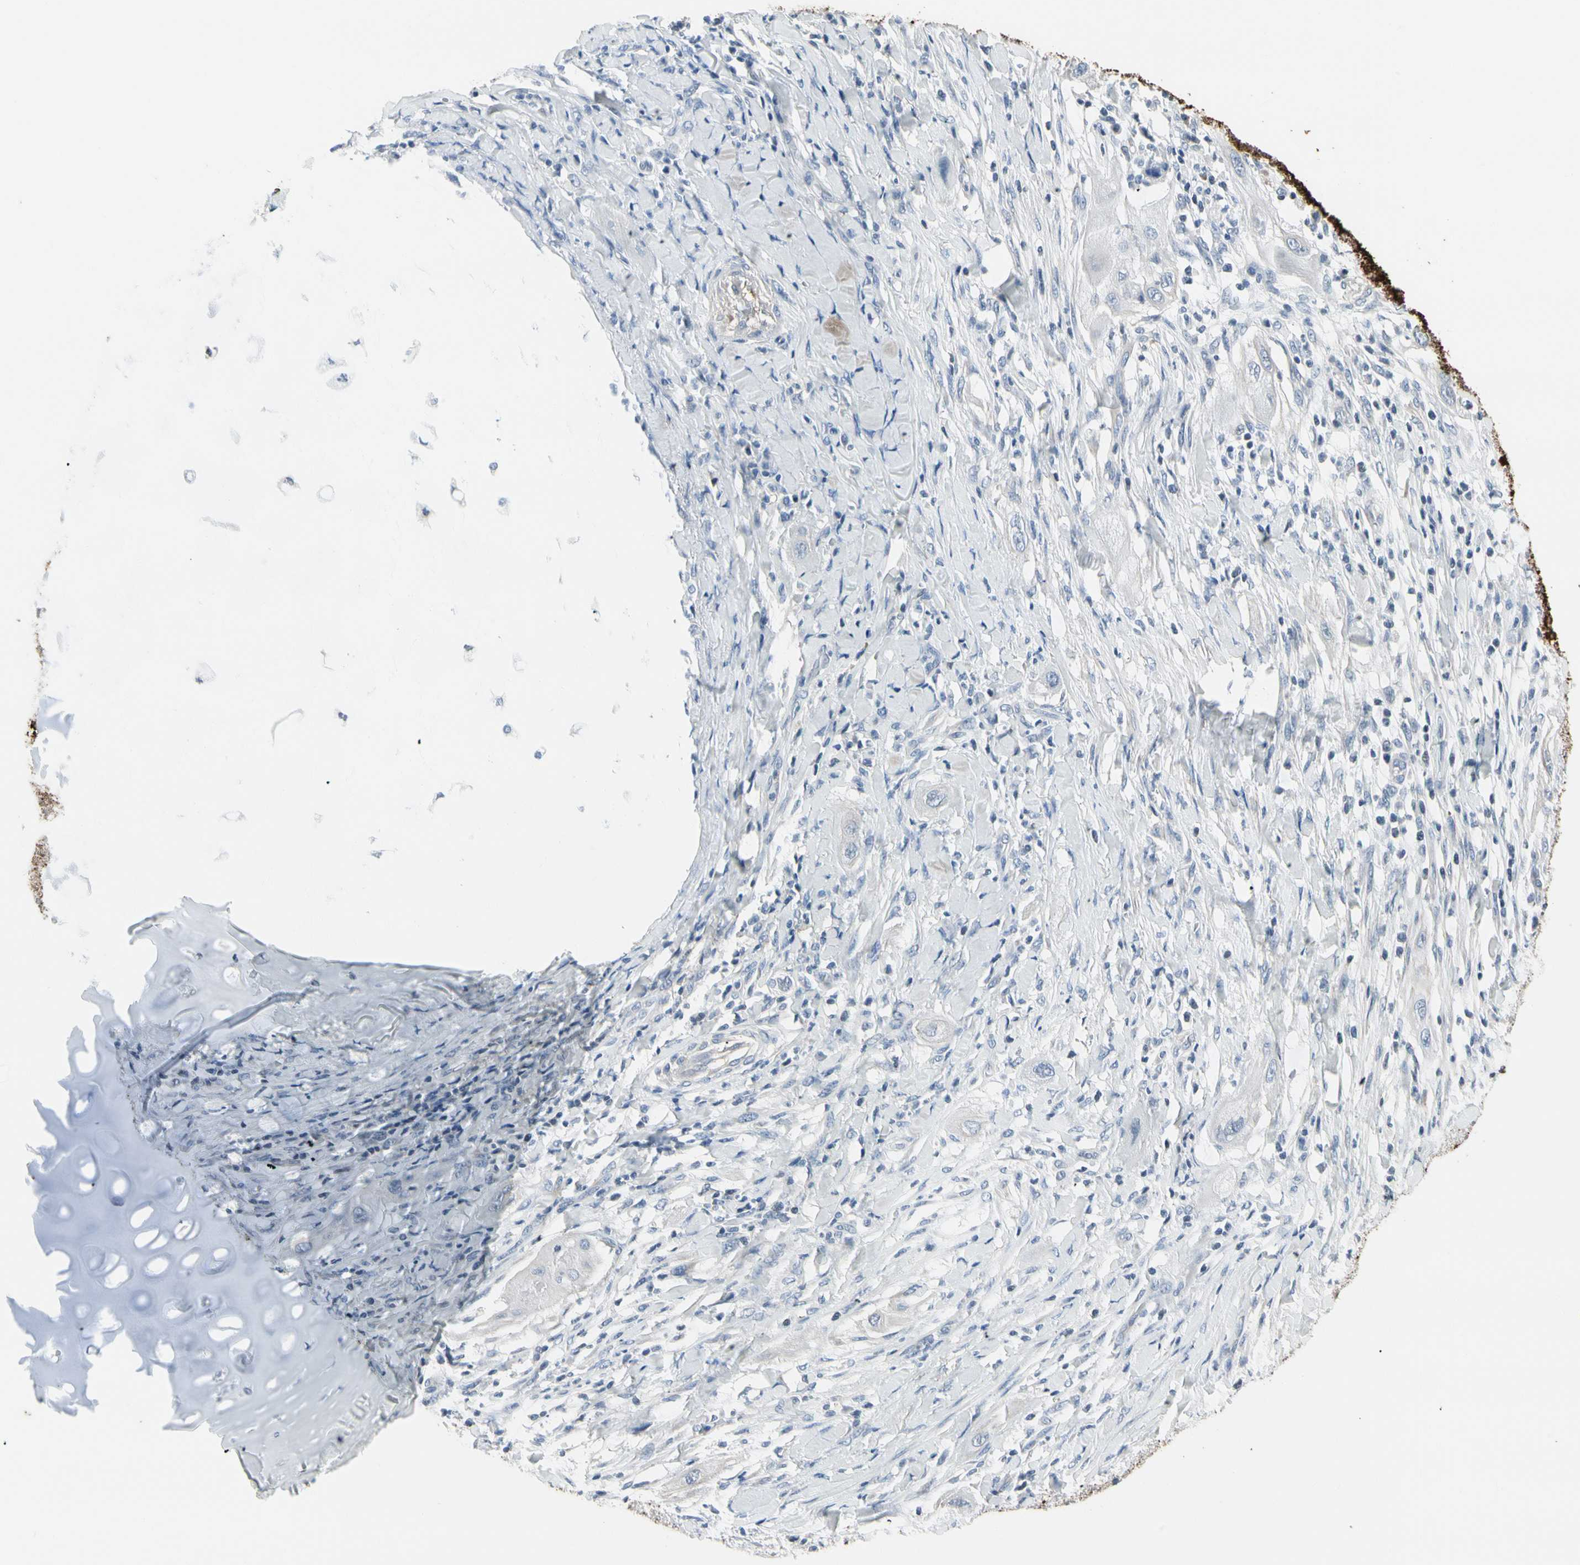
{"staining": {"intensity": "negative", "quantity": "none", "location": "none"}, "tissue": "lung cancer", "cell_type": "Tumor cells", "image_type": "cancer", "snomed": [{"axis": "morphology", "description": "Squamous cell carcinoma, NOS"}, {"axis": "topography", "description": "Lung"}], "caption": "High magnification brightfield microscopy of lung squamous cell carcinoma stained with DAB (brown) and counterstained with hematoxylin (blue): tumor cells show no significant staining.", "gene": "PIGR", "patient": {"sex": "female", "age": 47}}